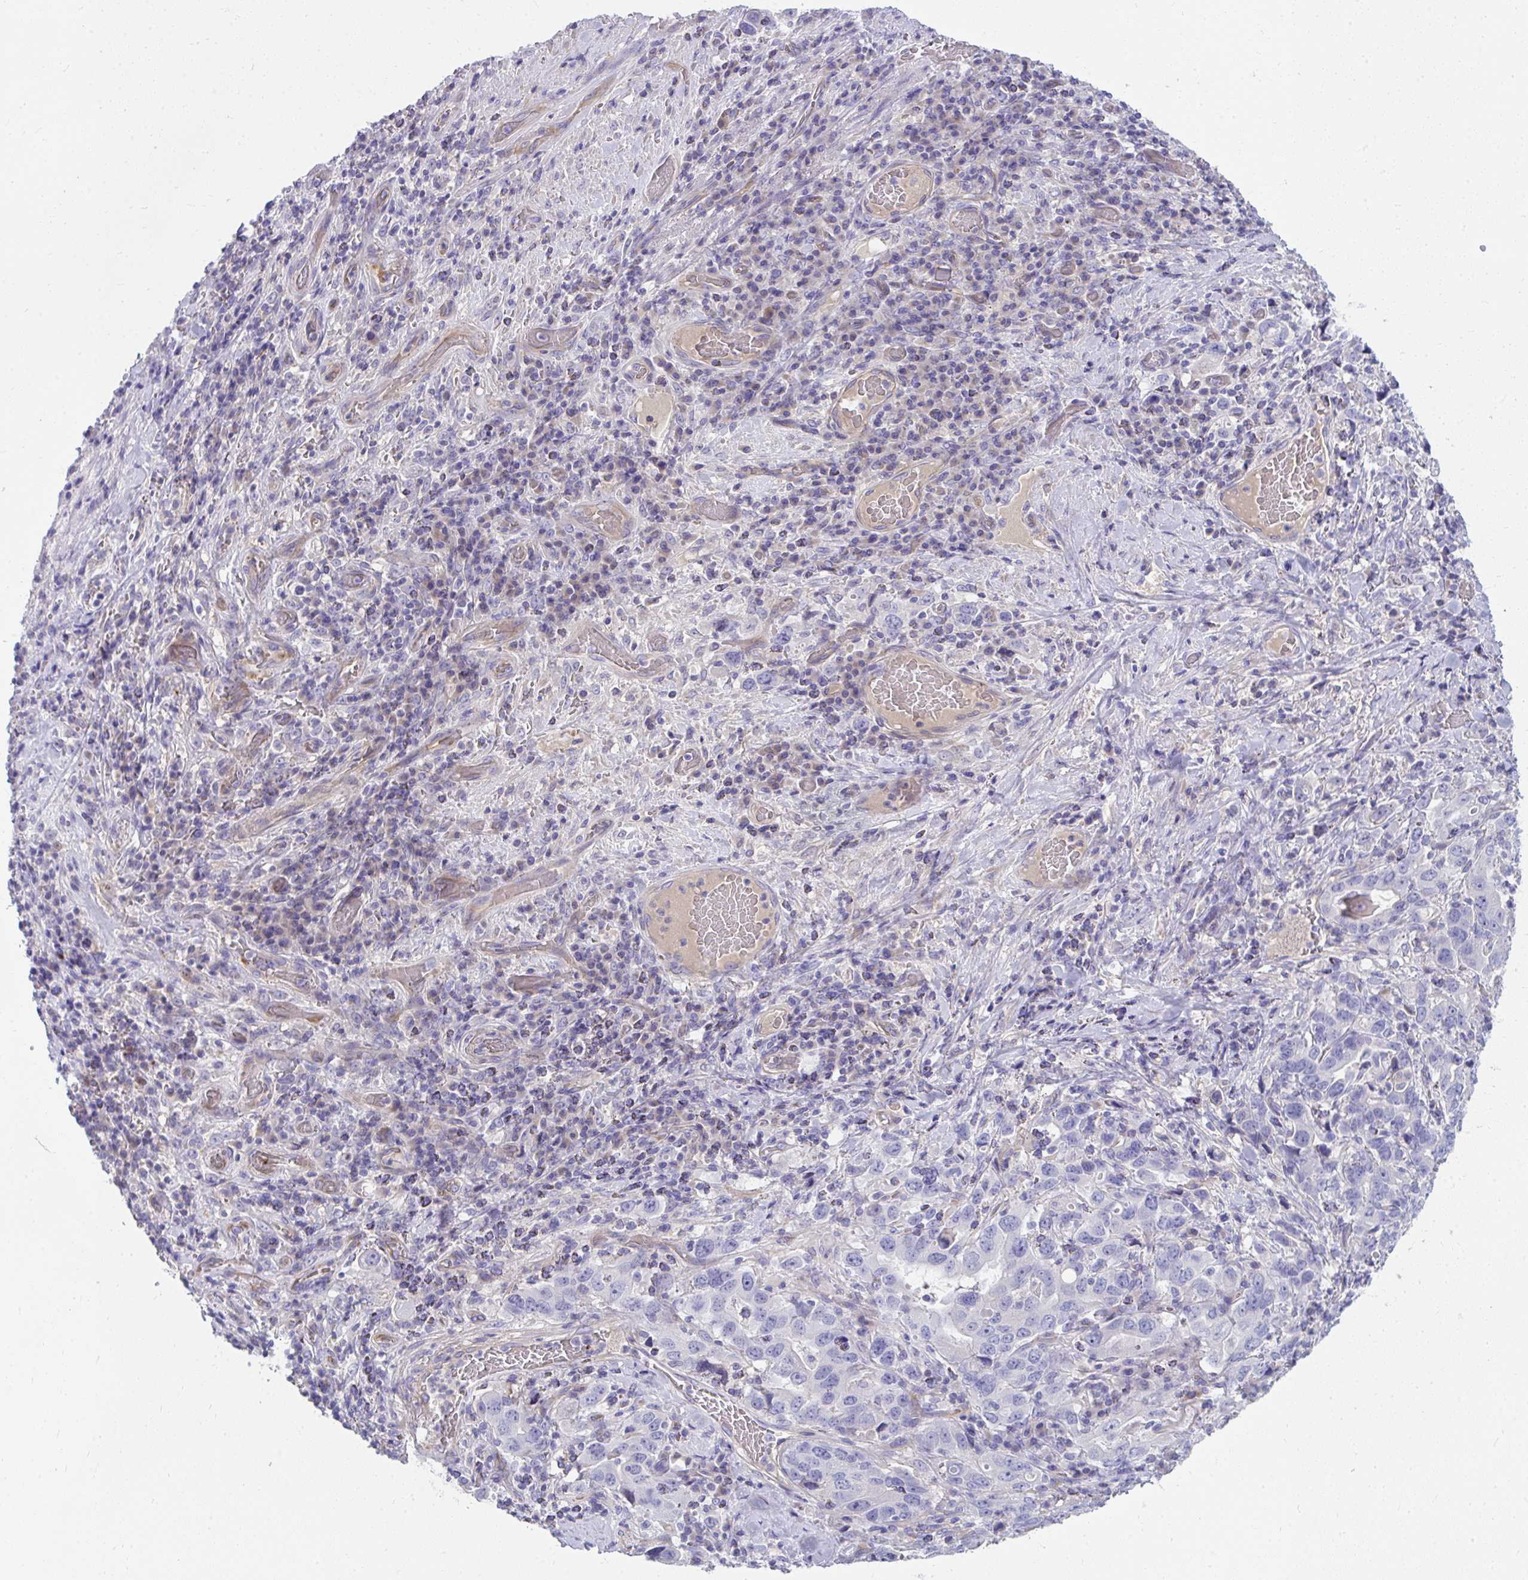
{"staining": {"intensity": "negative", "quantity": "none", "location": "none"}, "tissue": "stomach cancer", "cell_type": "Tumor cells", "image_type": "cancer", "snomed": [{"axis": "morphology", "description": "Adenocarcinoma, NOS"}, {"axis": "topography", "description": "Stomach, upper"}, {"axis": "topography", "description": "Stomach"}], "caption": "DAB immunohistochemical staining of human adenocarcinoma (stomach) displays no significant expression in tumor cells. (DAB immunohistochemistry (IHC) visualized using brightfield microscopy, high magnification).", "gene": "LRRC36", "patient": {"sex": "male", "age": 62}}